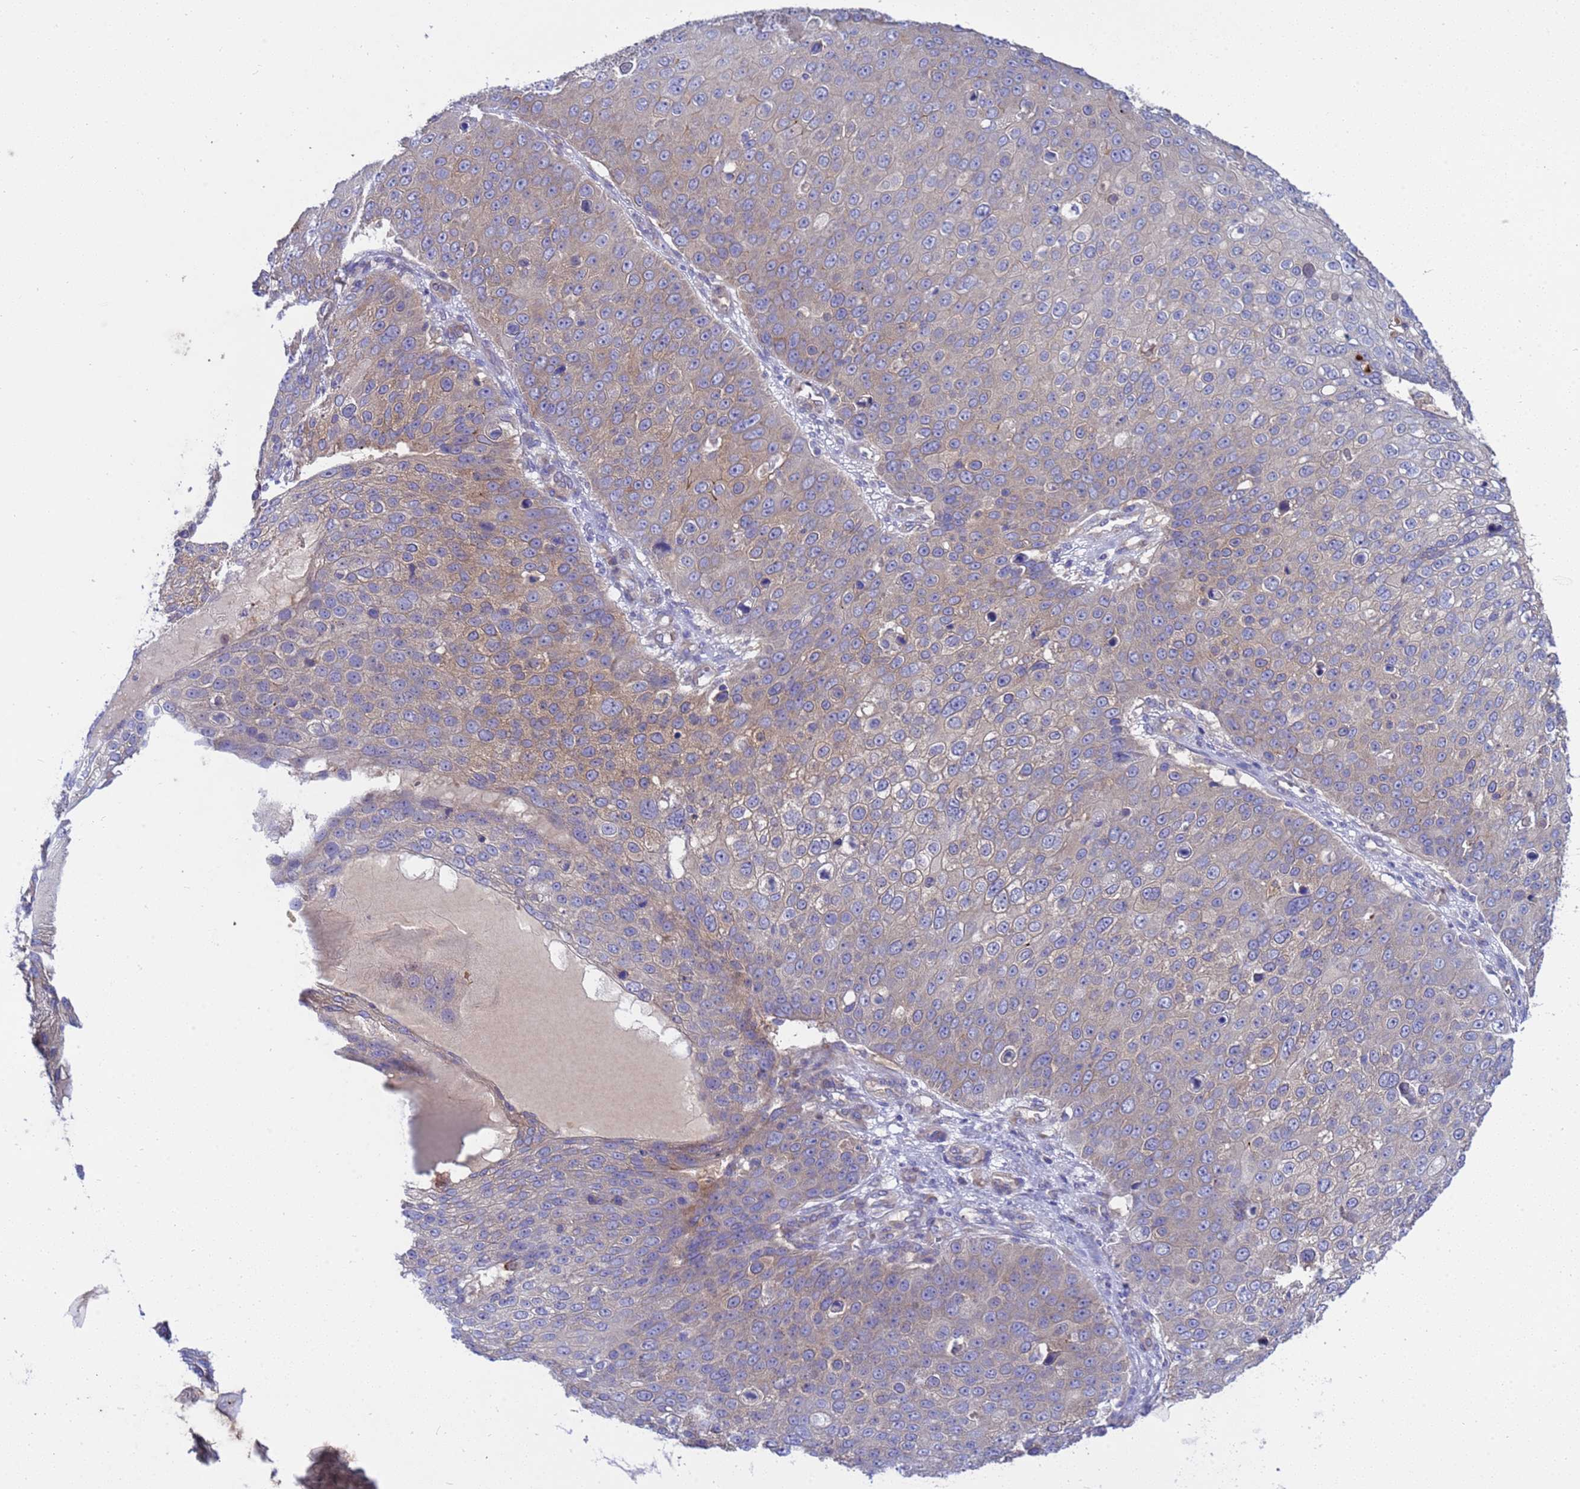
{"staining": {"intensity": "weak", "quantity": "<25%", "location": "cytoplasmic/membranous"}, "tissue": "skin cancer", "cell_type": "Tumor cells", "image_type": "cancer", "snomed": [{"axis": "morphology", "description": "Squamous cell carcinoma, NOS"}, {"axis": "topography", "description": "Skin"}], "caption": "Tumor cells are negative for protein expression in human squamous cell carcinoma (skin).", "gene": "RC3H2", "patient": {"sex": "male", "age": 71}}